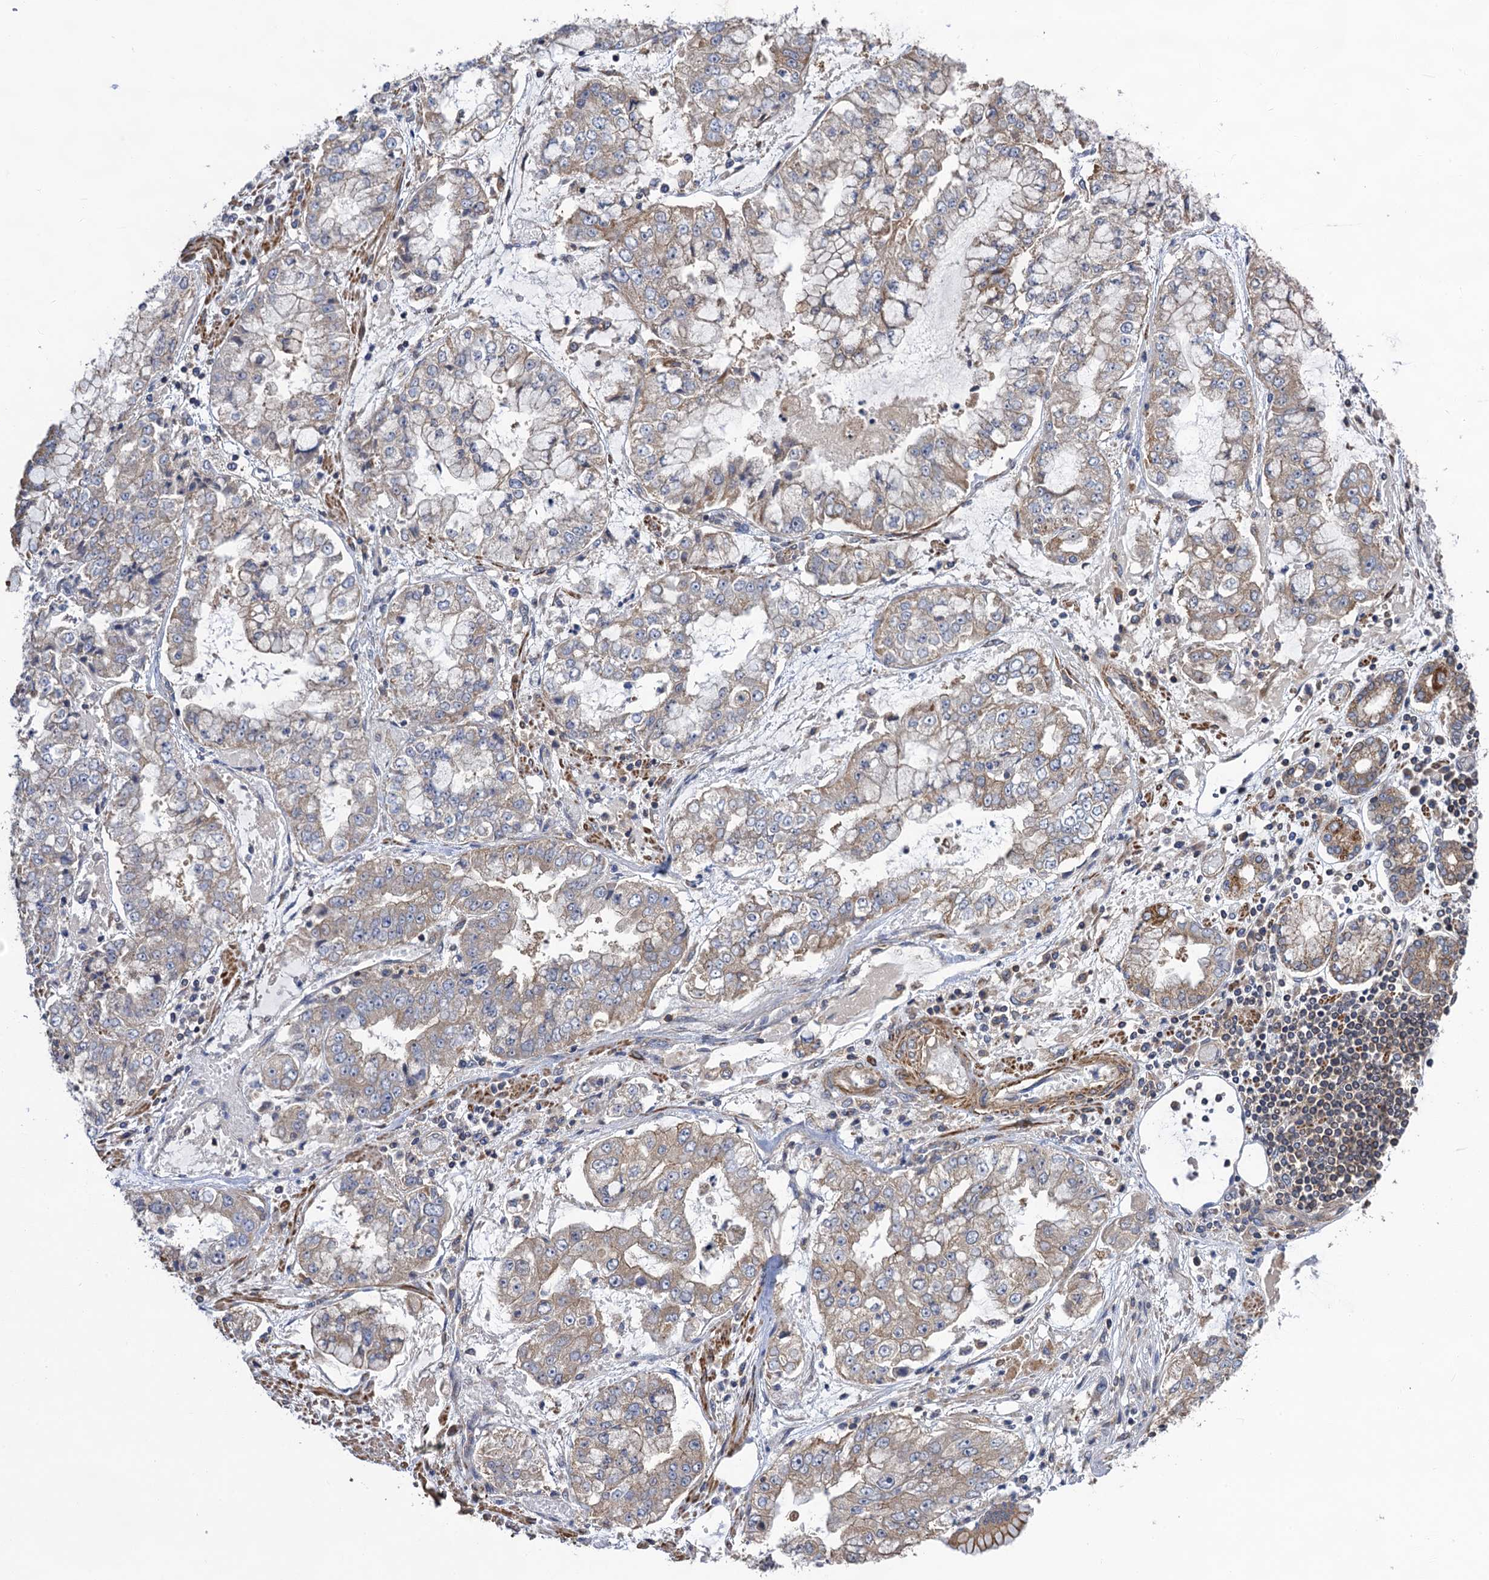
{"staining": {"intensity": "weak", "quantity": "25%-75%", "location": "cytoplasmic/membranous"}, "tissue": "stomach cancer", "cell_type": "Tumor cells", "image_type": "cancer", "snomed": [{"axis": "morphology", "description": "Adenocarcinoma, NOS"}, {"axis": "topography", "description": "Stomach"}], "caption": "Stomach cancer (adenocarcinoma) tissue reveals weak cytoplasmic/membranous positivity in approximately 25%-75% of tumor cells", "gene": "WDR88", "patient": {"sex": "male", "age": 76}}